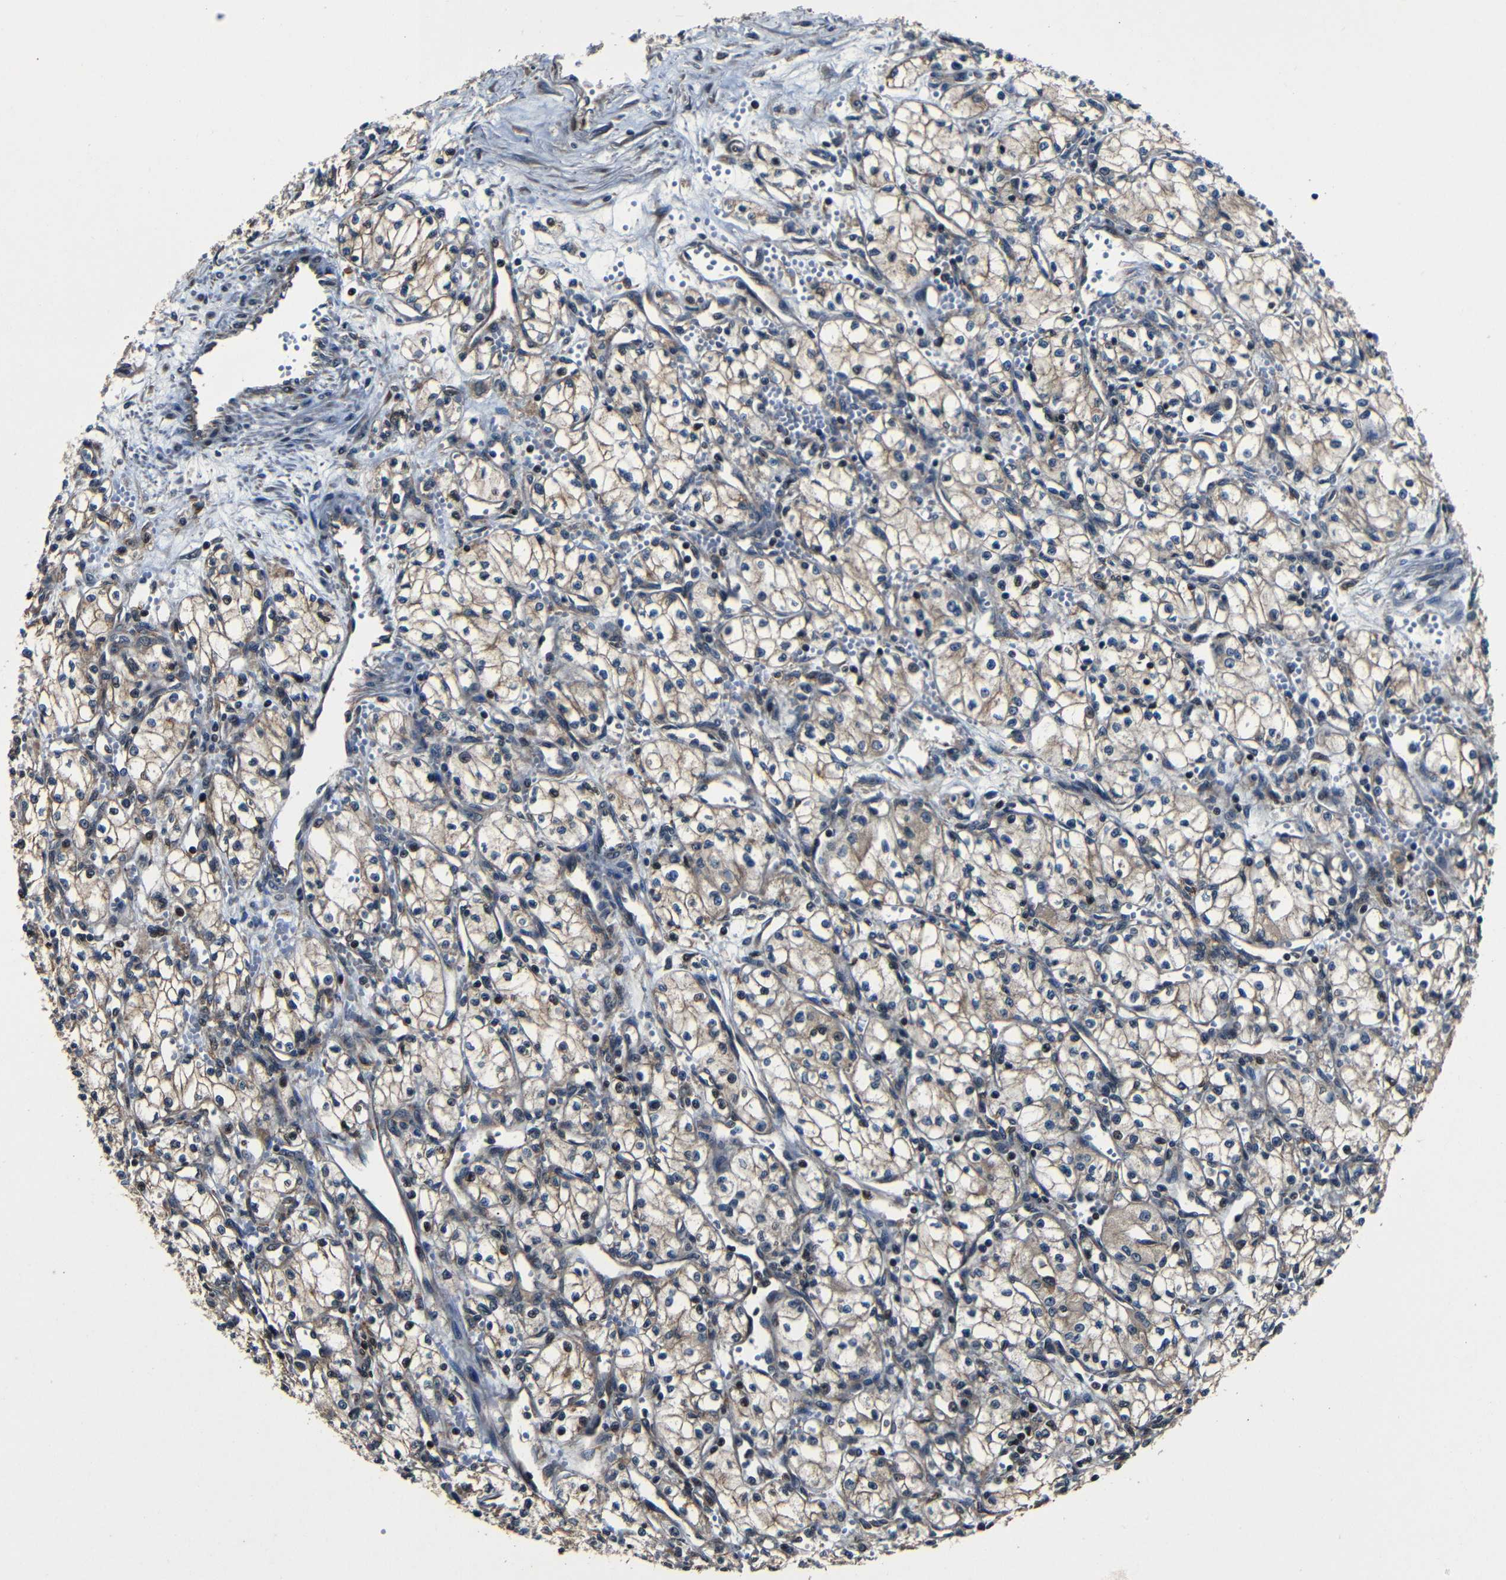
{"staining": {"intensity": "weak", "quantity": ">75%", "location": "cytoplasmic/membranous"}, "tissue": "renal cancer", "cell_type": "Tumor cells", "image_type": "cancer", "snomed": [{"axis": "morphology", "description": "Normal tissue, NOS"}, {"axis": "morphology", "description": "Adenocarcinoma, NOS"}, {"axis": "topography", "description": "Kidney"}], "caption": "Protein staining displays weak cytoplasmic/membranous expression in approximately >75% of tumor cells in adenocarcinoma (renal).", "gene": "NCBP3", "patient": {"sex": "male", "age": 59}}